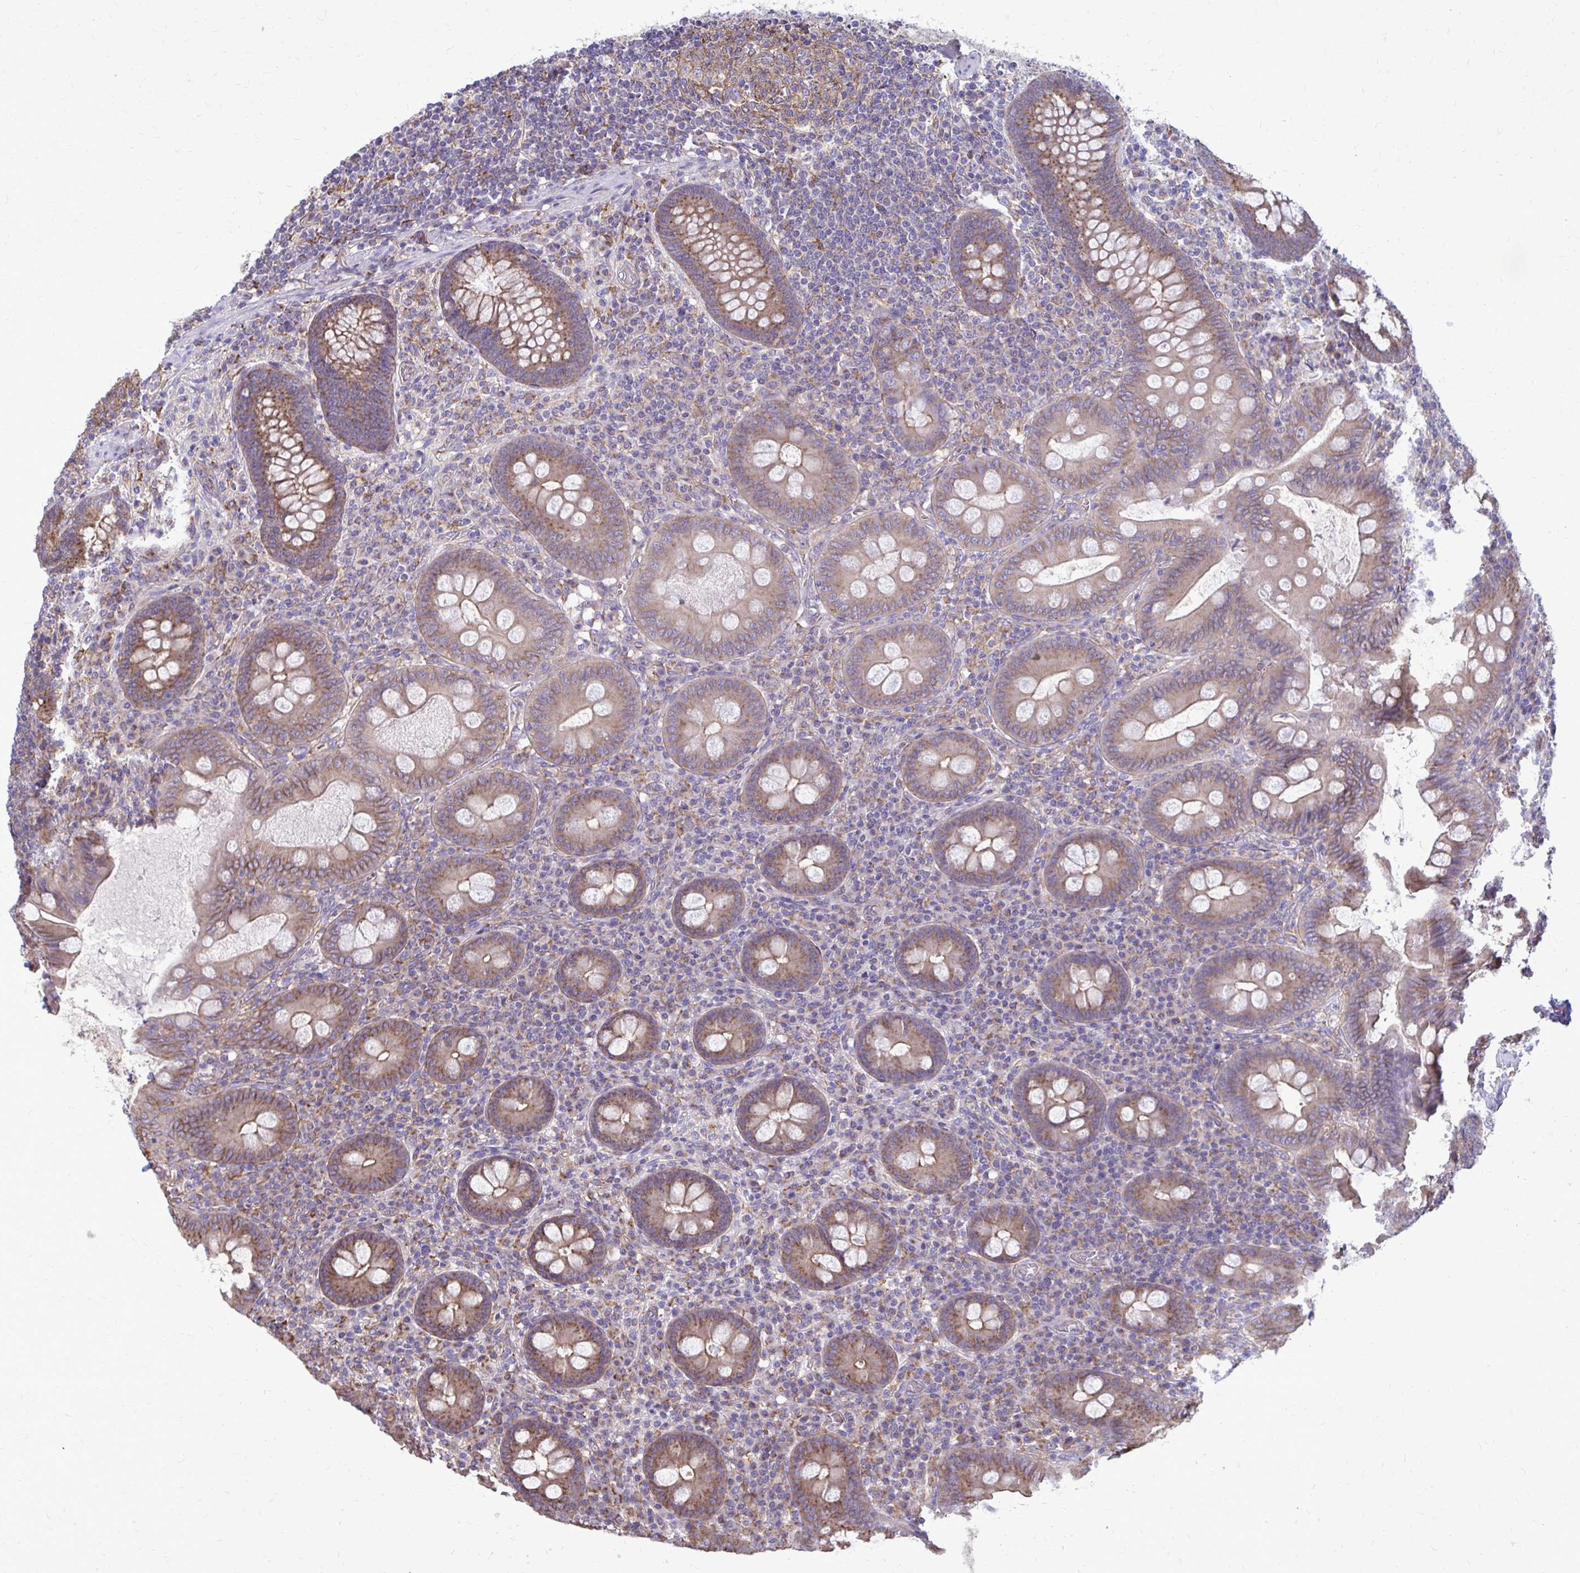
{"staining": {"intensity": "moderate", "quantity": ">75%", "location": "cytoplasmic/membranous"}, "tissue": "appendix", "cell_type": "Glandular cells", "image_type": "normal", "snomed": [{"axis": "morphology", "description": "Normal tissue, NOS"}, {"axis": "topography", "description": "Appendix"}], "caption": "A micrograph of human appendix stained for a protein reveals moderate cytoplasmic/membranous brown staining in glandular cells.", "gene": "CLTA", "patient": {"sex": "male", "age": 71}}